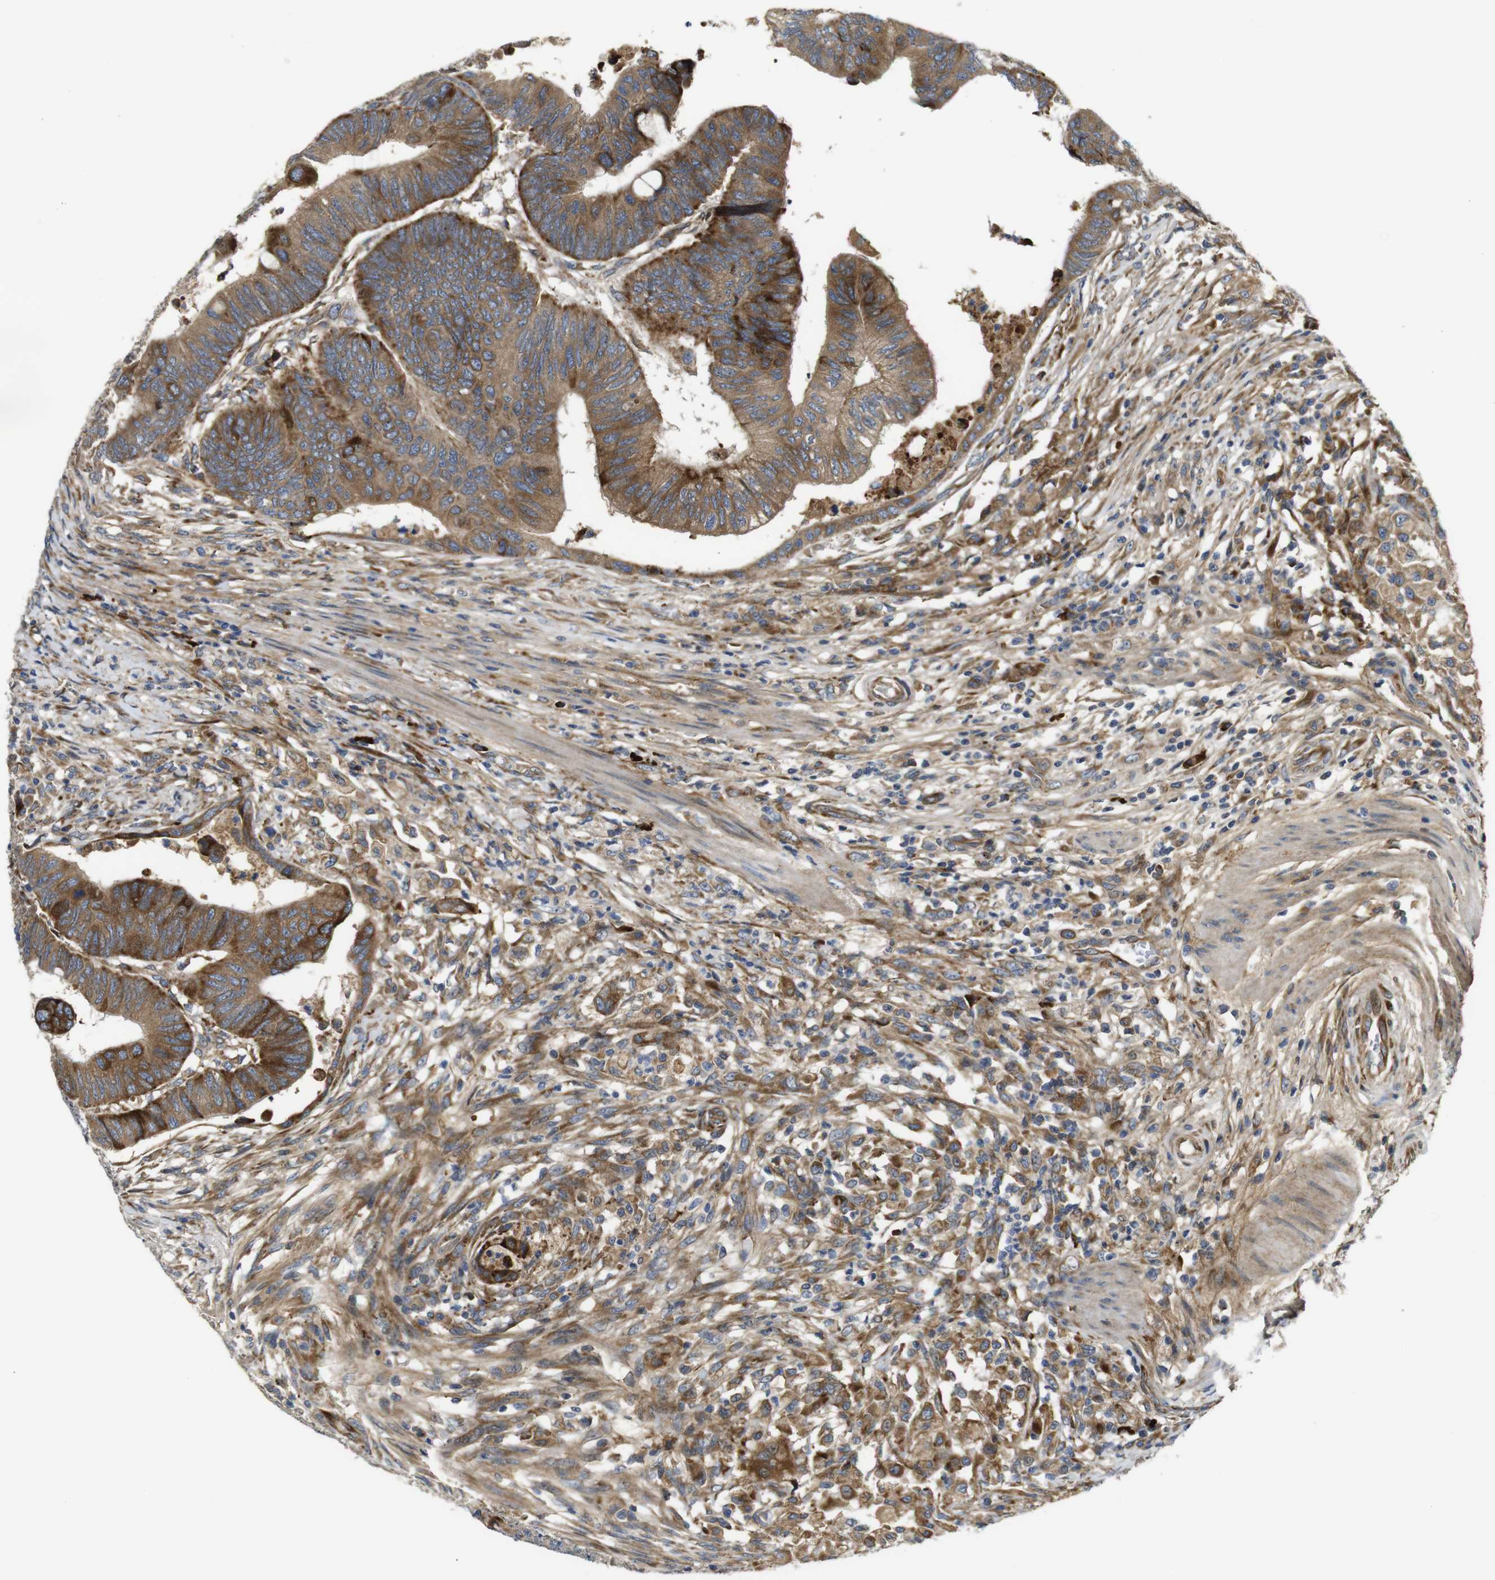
{"staining": {"intensity": "moderate", "quantity": ">75%", "location": "cytoplasmic/membranous"}, "tissue": "colorectal cancer", "cell_type": "Tumor cells", "image_type": "cancer", "snomed": [{"axis": "morphology", "description": "Normal tissue, NOS"}, {"axis": "morphology", "description": "Adenocarcinoma, NOS"}, {"axis": "topography", "description": "Rectum"}, {"axis": "topography", "description": "Peripheral nerve tissue"}], "caption": "Immunohistochemical staining of human colorectal cancer (adenocarcinoma) demonstrates moderate cytoplasmic/membranous protein staining in approximately >75% of tumor cells. Nuclei are stained in blue.", "gene": "UBE2G2", "patient": {"sex": "male", "age": 92}}